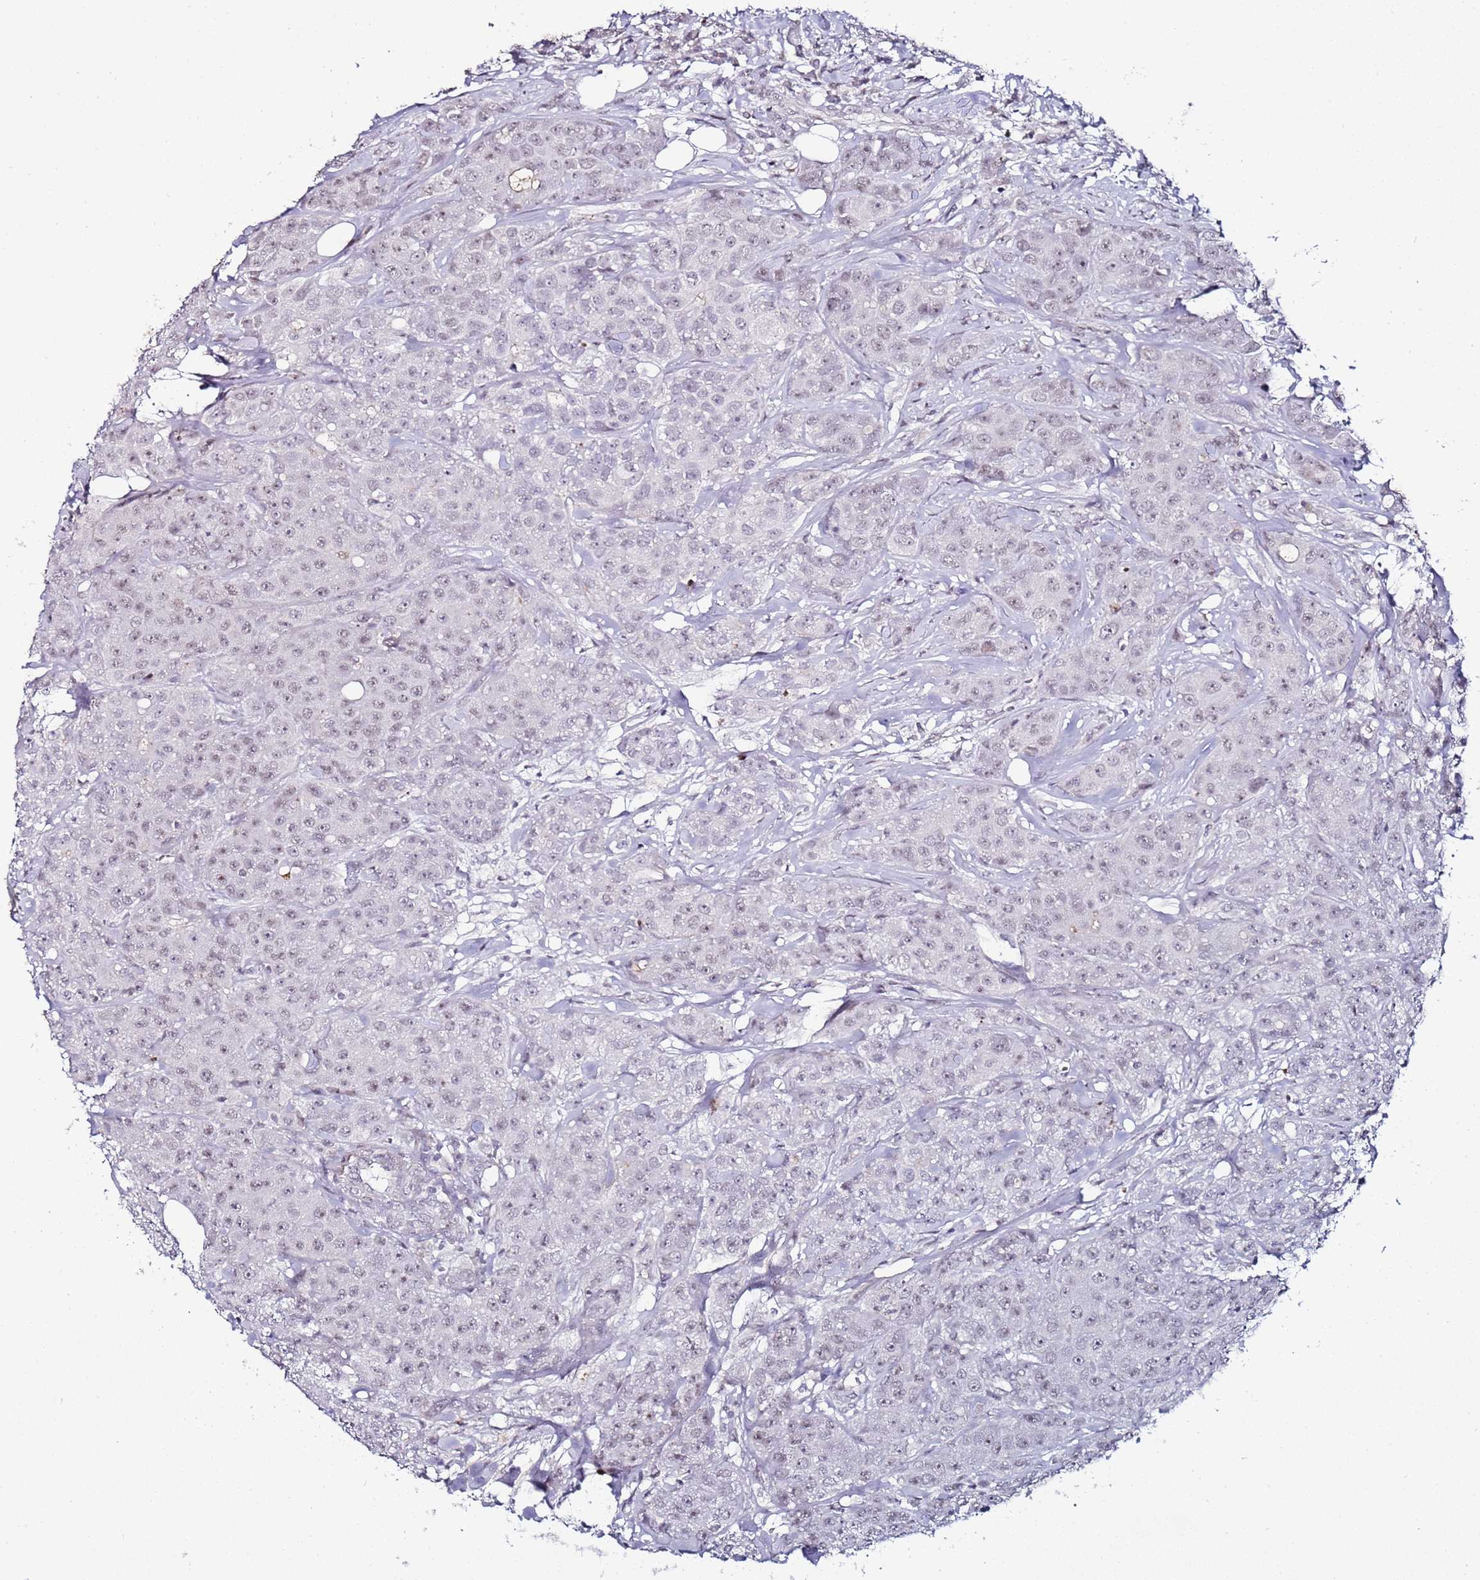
{"staining": {"intensity": "weak", "quantity": "<25%", "location": "nuclear"}, "tissue": "breast cancer", "cell_type": "Tumor cells", "image_type": "cancer", "snomed": [{"axis": "morphology", "description": "Duct carcinoma"}, {"axis": "topography", "description": "Breast"}], "caption": "An immunohistochemistry histopathology image of invasive ductal carcinoma (breast) is shown. There is no staining in tumor cells of invasive ductal carcinoma (breast).", "gene": "PSMA7", "patient": {"sex": "female", "age": 43}}